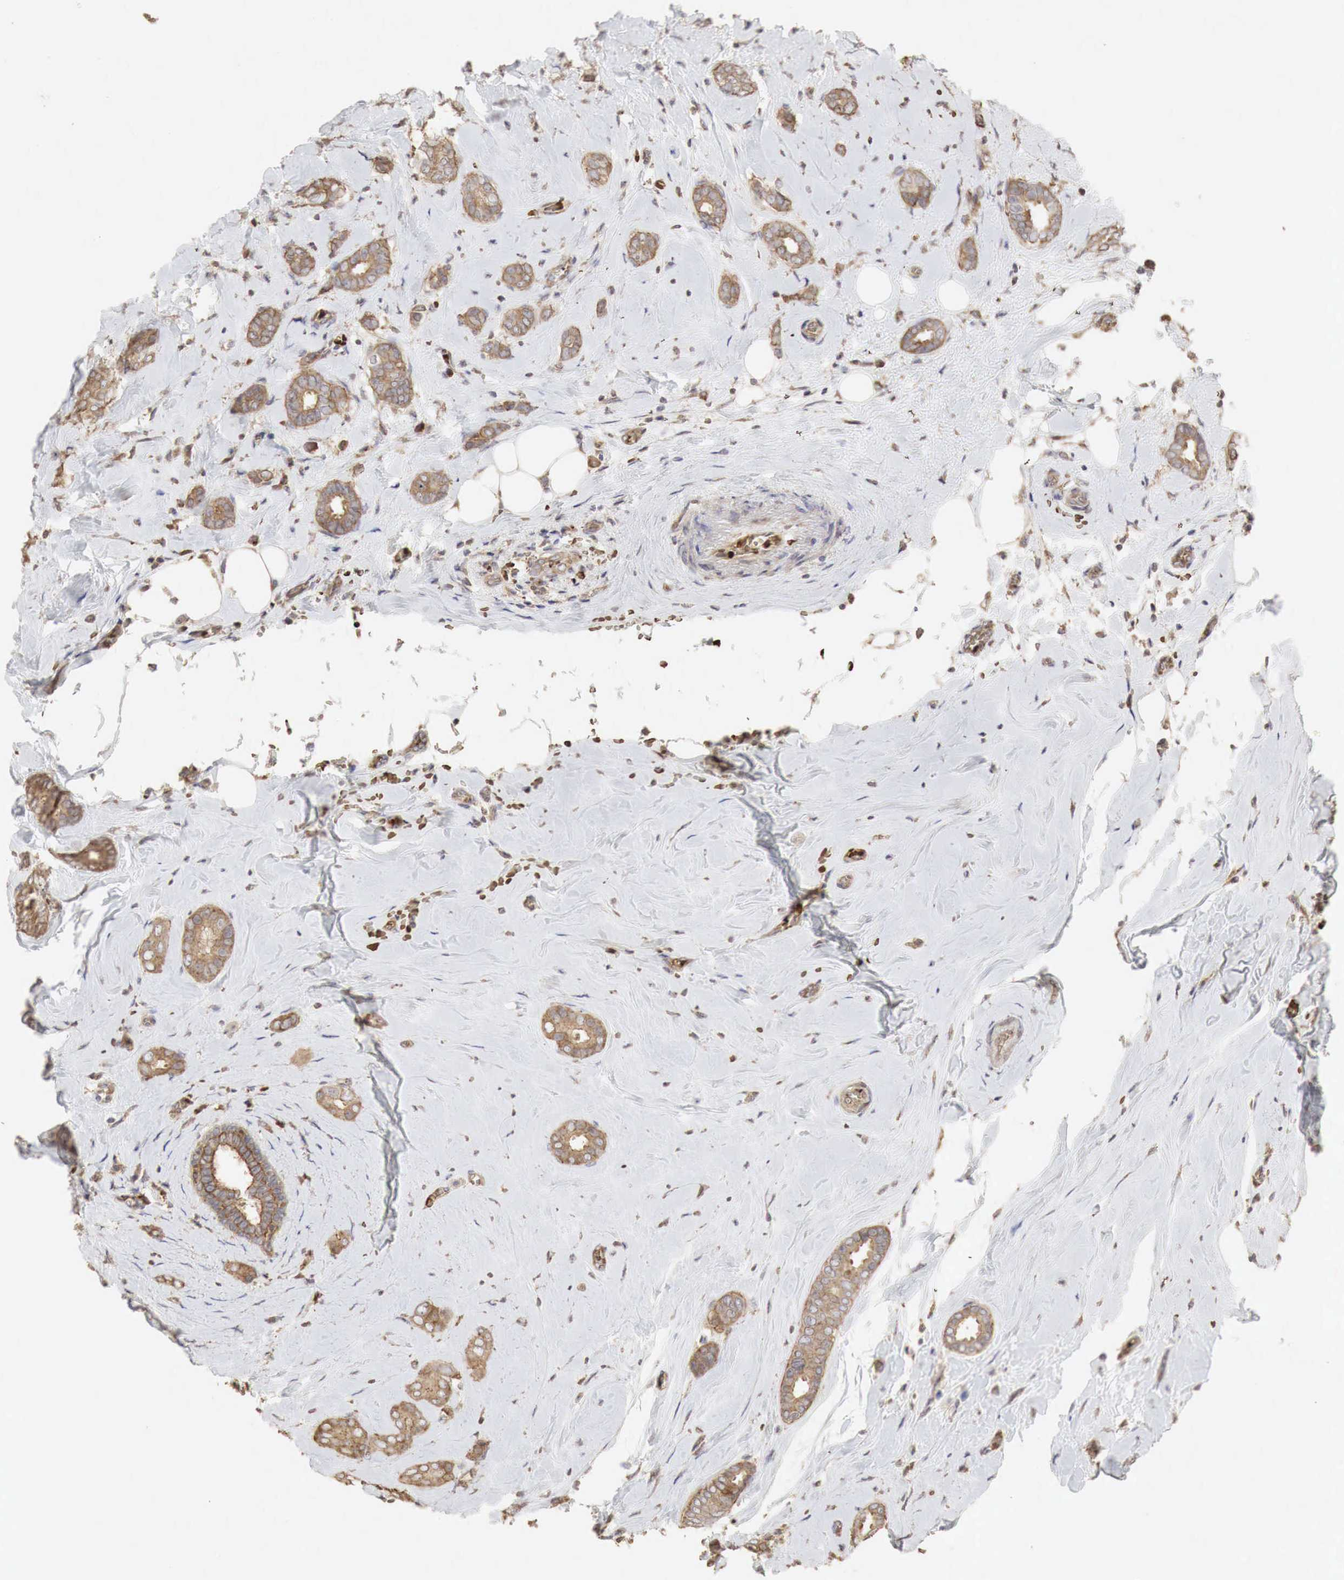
{"staining": {"intensity": "weak", "quantity": ">75%", "location": "cytoplasmic/membranous"}, "tissue": "breast cancer", "cell_type": "Tumor cells", "image_type": "cancer", "snomed": [{"axis": "morphology", "description": "Duct carcinoma"}, {"axis": "topography", "description": "Breast"}], "caption": "Protein staining exhibits weak cytoplasmic/membranous staining in approximately >75% of tumor cells in breast cancer (invasive ductal carcinoma). Using DAB (3,3'-diaminobenzidine) (brown) and hematoxylin (blue) stains, captured at high magnification using brightfield microscopy.", "gene": "PABPC5", "patient": {"sex": "female", "age": 50}}